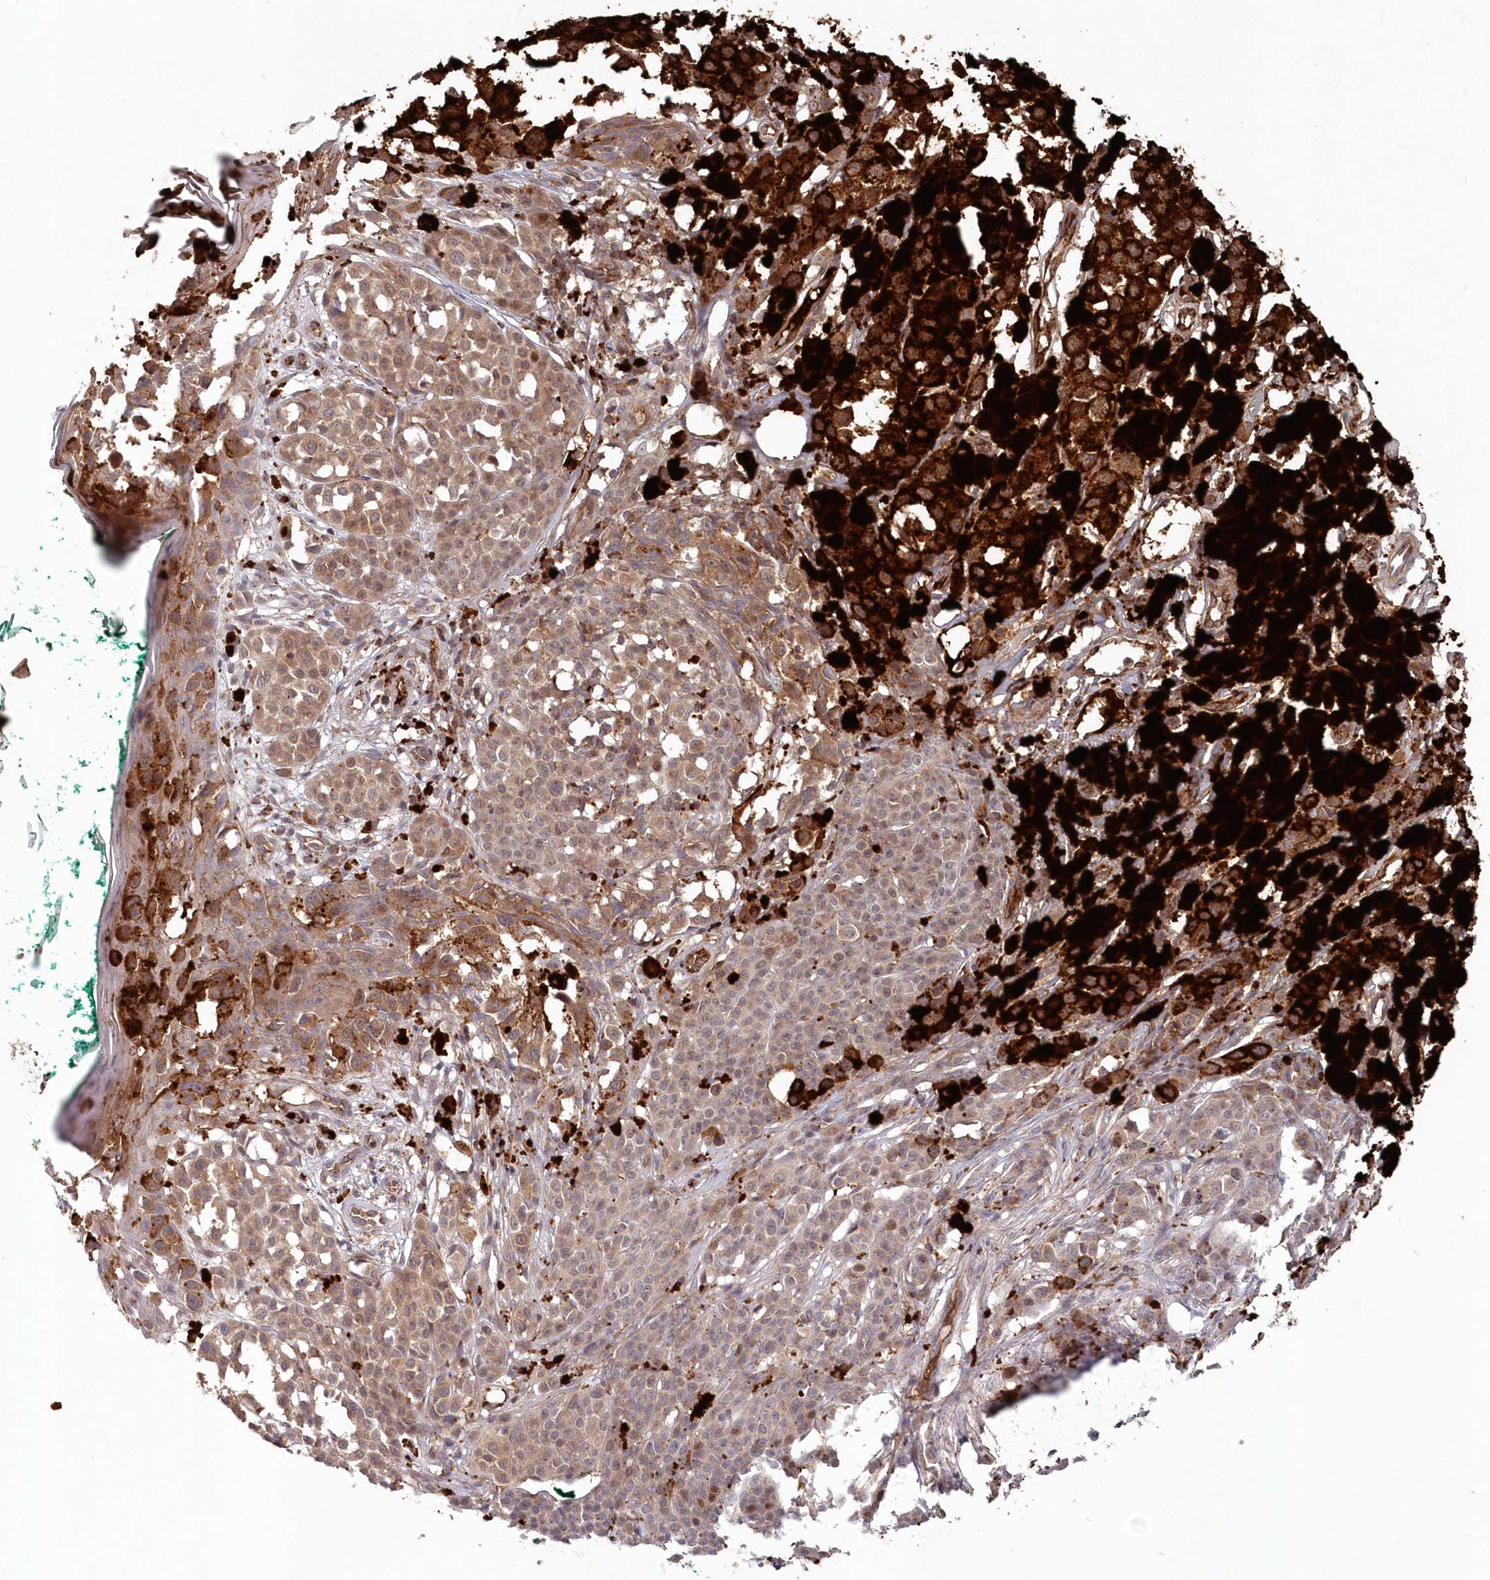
{"staining": {"intensity": "weak", "quantity": ">75%", "location": "cytoplasmic/membranous"}, "tissue": "melanoma", "cell_type": "Tumor cells", "image_type": "cancer", "snomed": [{"axis": "morphology", "description": "Malignant melanoma, NOS"}, {"axis": "topography", "description": "Skin of leg"}], "caption": "Immunohistochemical staining of human melanoma shows low levels of weak cytoplasmic/membranous staining in approximately >75% of tumor cells.", "gene": "ABHD14B", "patient": {"sex": "female", "age": 72}}